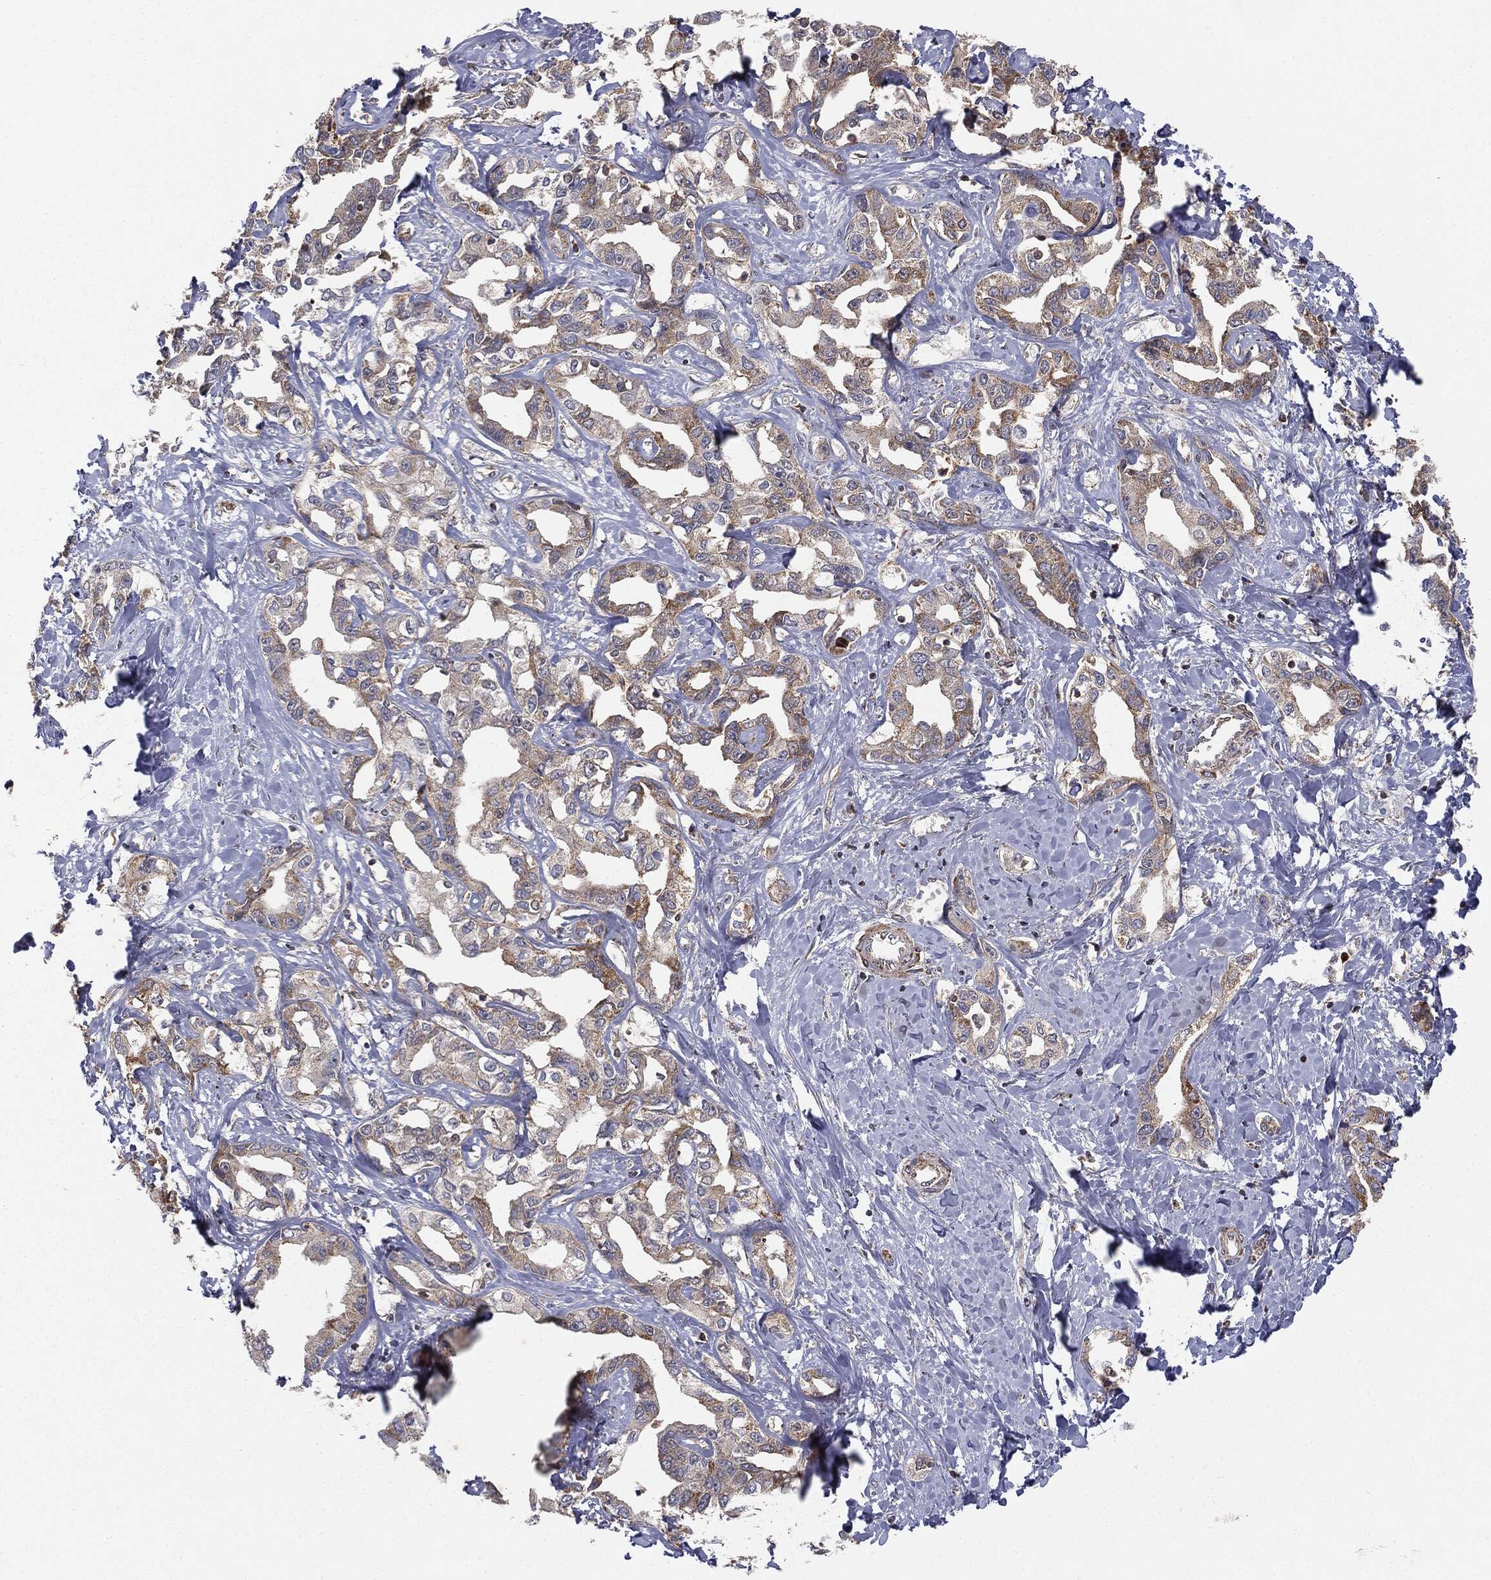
{"staining": {"intensity": "moderate", "quantity": "25%-75%", "location": "cytoplasmic/membranous"}, "tissue": "liver cancer", "cell_type": "Tumor cells", "image_type": "cancer", "snomed": [{"axis": "morphology", "description": "Cholangiocarcinoma"}, {"axis": "topography", "description": "Liver"}], "caption": "Immunohistochemical staining of human liver cancer demonstrates moderate cytoplasmic/membranous protein staining in about 25%-75% of tumor cells. The protein of interest is shown in brown color, while the nuclei are stained blue.", "gene": "MTOR", "patient": {"sex": "male", "age": 59}}